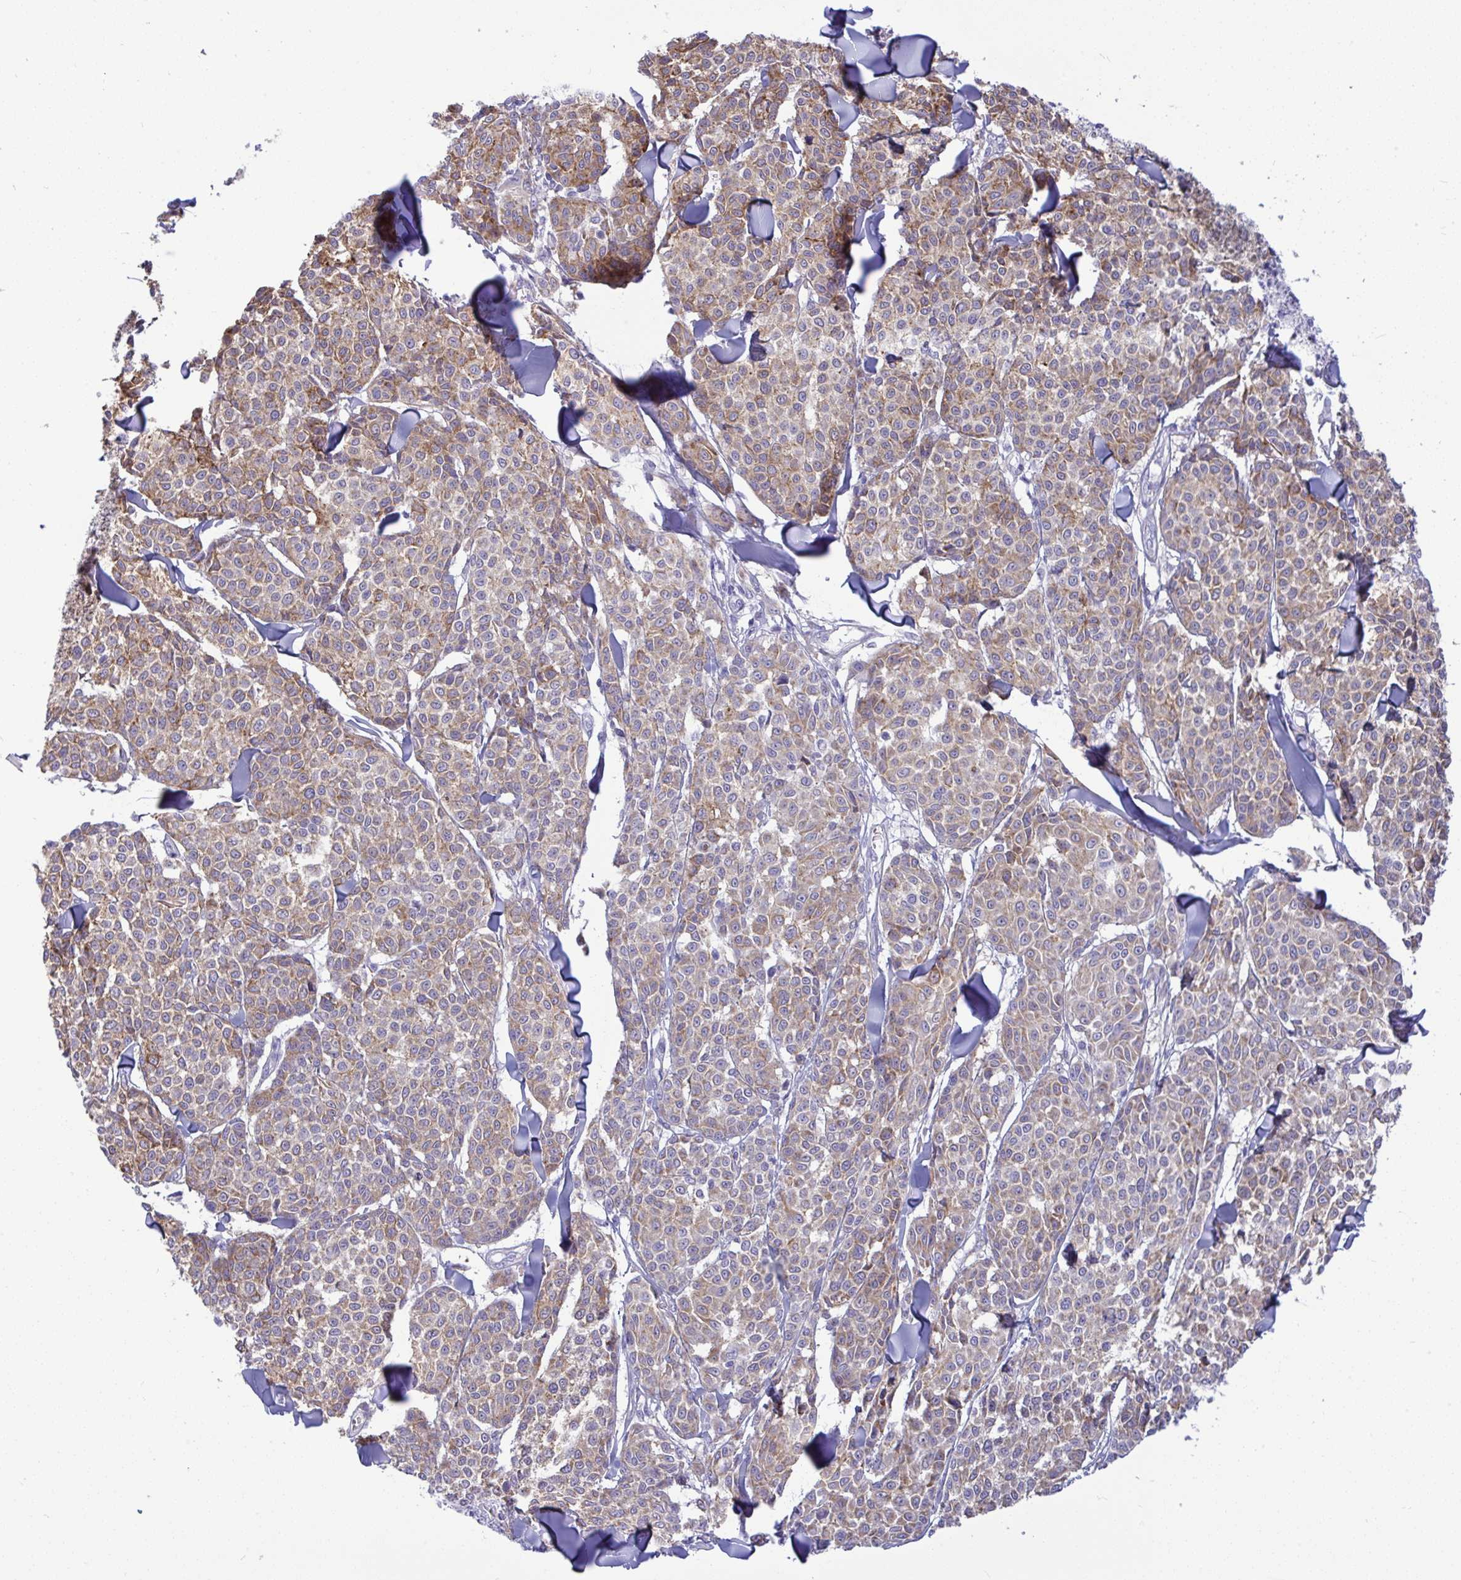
{"staining": {"intensity": "weak", "quantity": "25%-75%", "location": "cytoplasmic/membranous"}, "tissue": "melanoma", "cell_type": "Tumor cells", "image_type": "cancer", "snomed": [{"axis": "morphology", "description": "Malignant melanoma, NOS"}, {"axis": "topography", "description": "Skin"}], "caption": "This is an image of immunohistochemistry (IHC) staining of melanoma, which shows weak expression in the cytoplasmic/membranous of tumor cells.", "gene": "NTN1", "patient": {"sex": "male", "age": 46}}